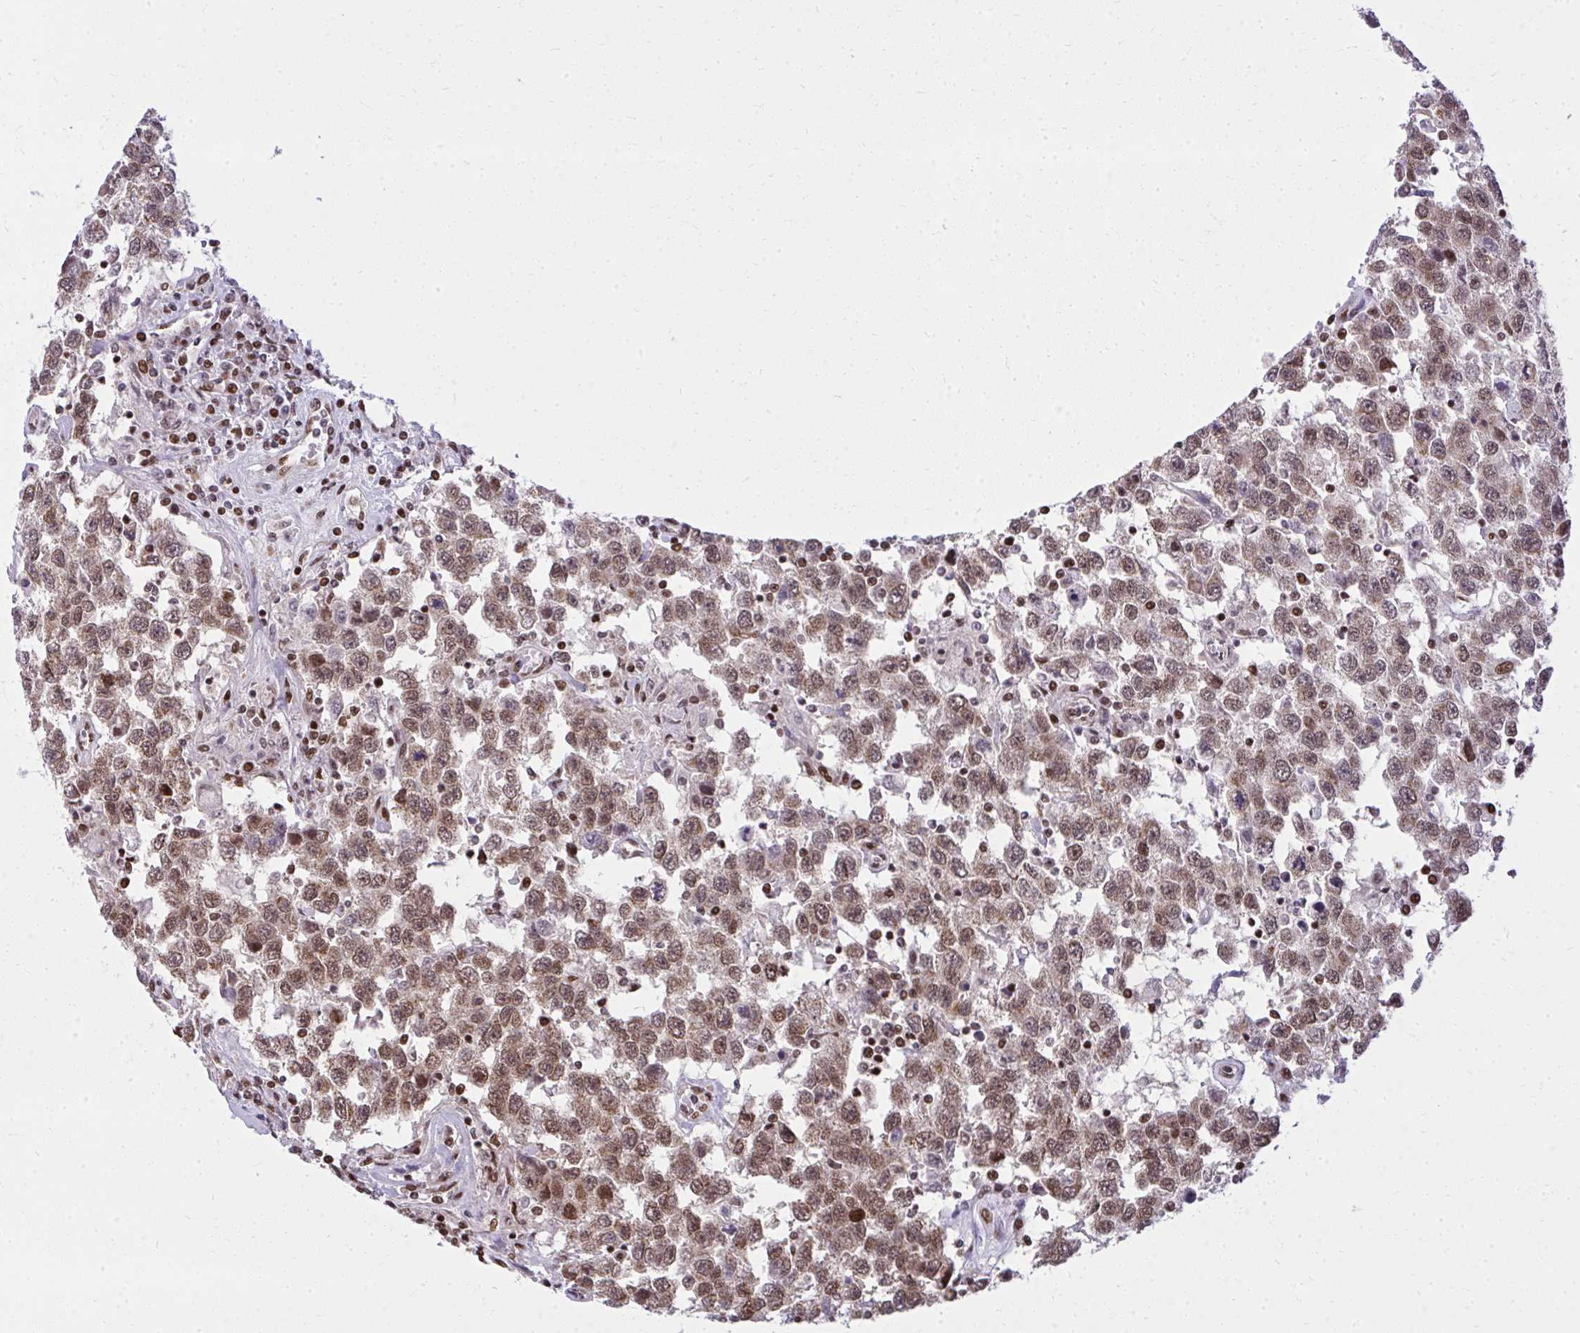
{"staining": {"intensity": "moderate", "quantity": ">75%", "location": "cytoplasmic/membranous,nuclear"}, "tissue": "testis cancer", "cell_type": "Tumor cells", "image_type": "cancer", "snomed": [{"axis": "morphology", "description": "Seminoma, NOS"}, {"axis": "topography", "description": "Testis"}], "caption": "High-power microscopy captured an immunohistochemistry (IHC) histopathology image of testis cancer, revealing moderate cytoplasmic/membranous and nuclear expression in about >75% of tumor cells.", "gene": "PIGY", "patient": {"sex": "male", "age": 41}}